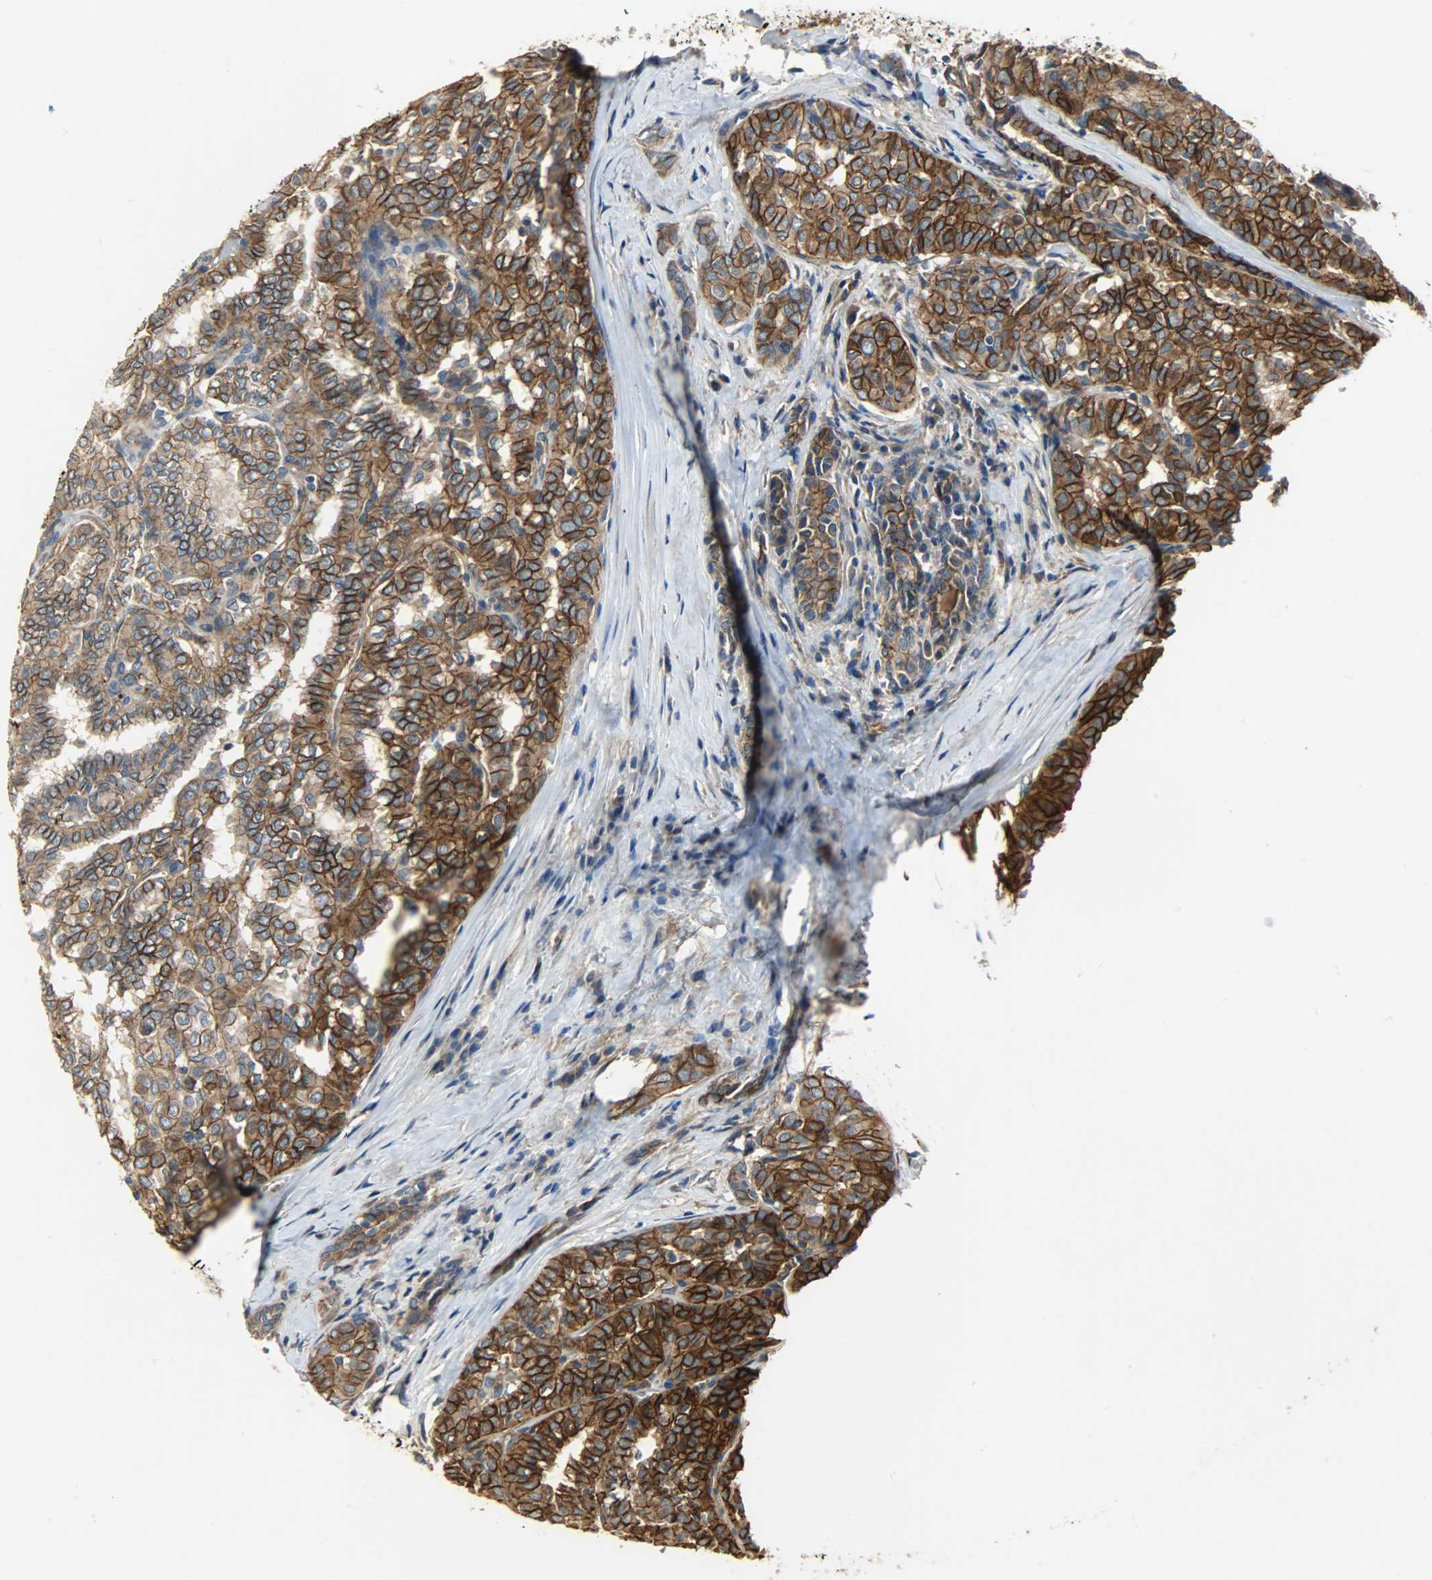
{"staining": {"intensity": "strong", "quantity": ">75%", "location": "cytoplasmic/membranous"}, "tissue": "thyroid cancer", "cell_type": "Tumor cells", "image_type": "cancer", "snomed": [{"axis": "morphology", "description": "Papillary adenocarcinoma, NOS"}, {"axis": "topography", "description": "Thyroid gland"}], "caption": "Protein positivity by IHC reveals strong cytoplasmic/membranous expression in approximately >75% of tumor cells in thyroid cancer (papillary adenocarcinoma). The staining is performed using DAB brown chromogen to label protein expression. The nuclei are counter-stained blue using hematoxylin.", "gene": "KIAA1217", "patient": {"sex": "female", "age": 30}}